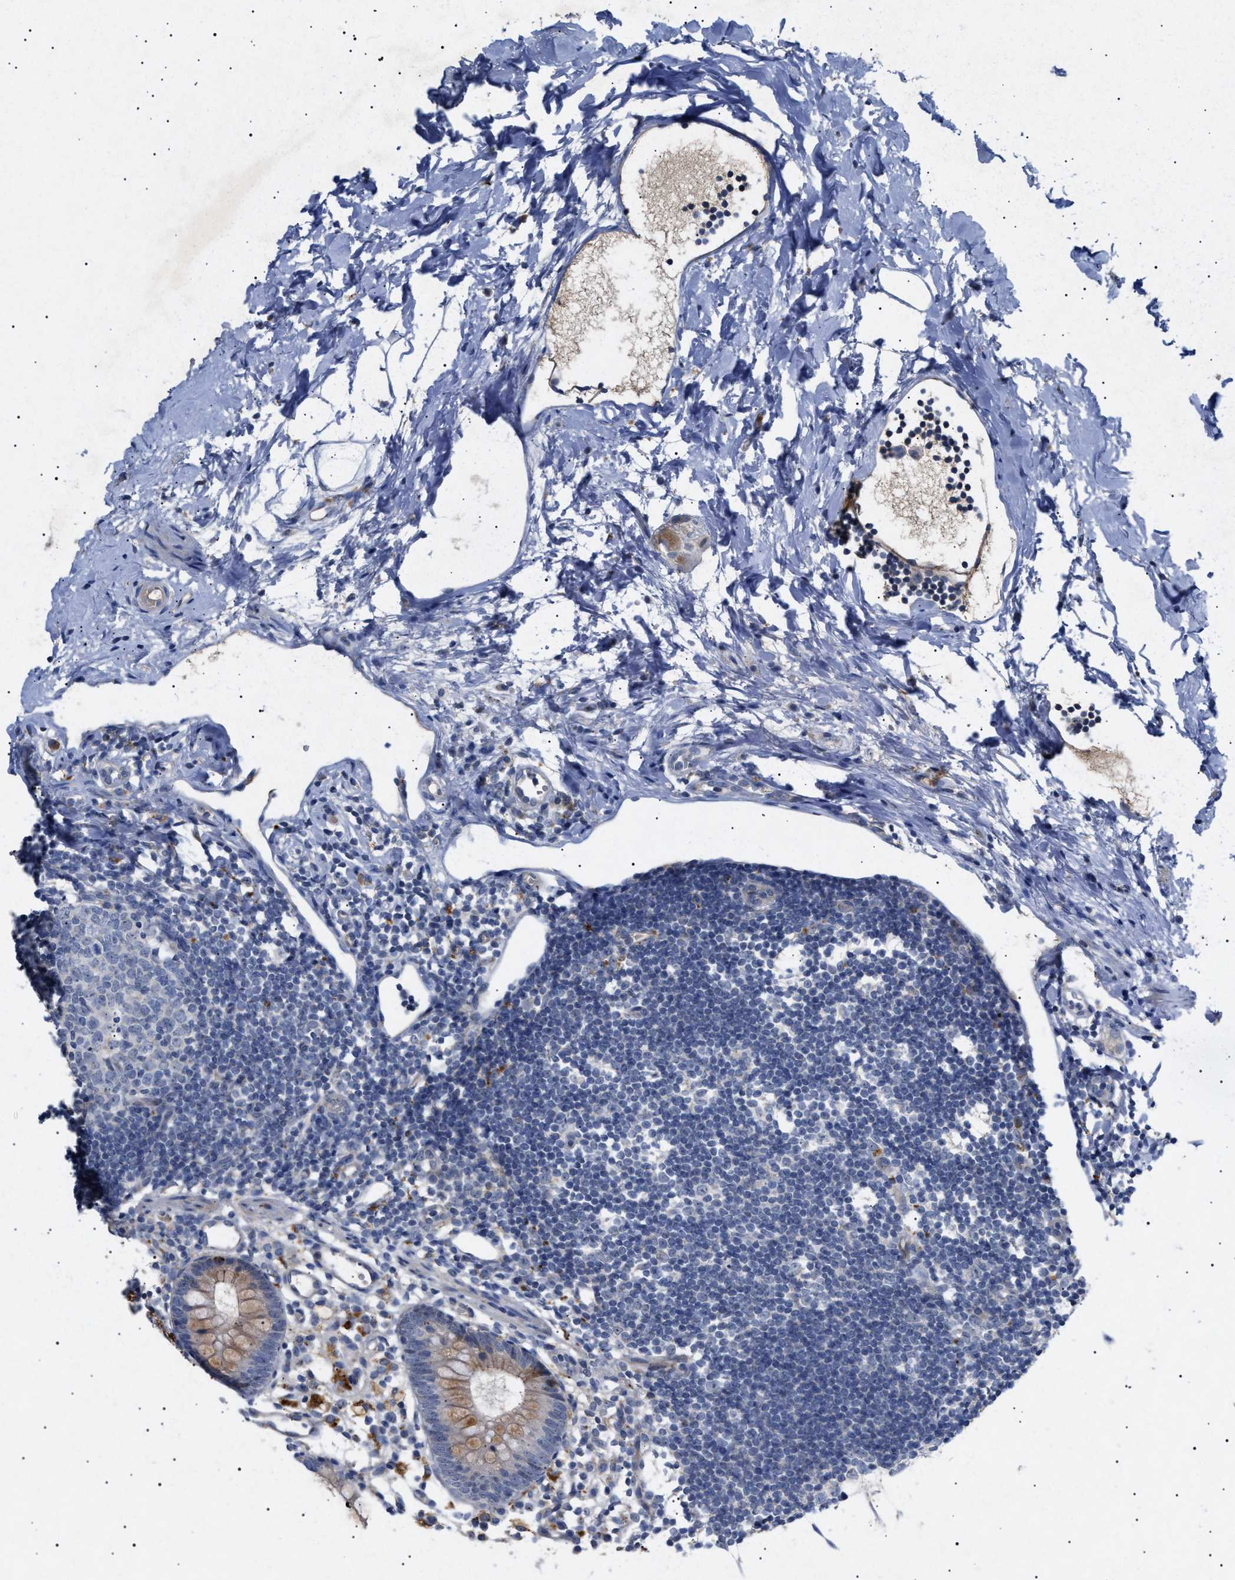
{"staining": {"intensity": "weak", "quantity": "25%-75%", "location": "cytoplasmic/membranous"}, "tissue": "appendix", "cell_type": "Glandular cells", "image_type": "normal", "snomed": [{"axis": "morphology", "description": "Normal tissue, NOS"}, {"axis": "topography", "description": "Appendix"}], "caption": "Benign appendix displays weak cytoplasmic/membranous positivity in about 25%-75% of glandular cells.", "gene": "SIRT5", "patient": {"sex": "female", "age": 20}}